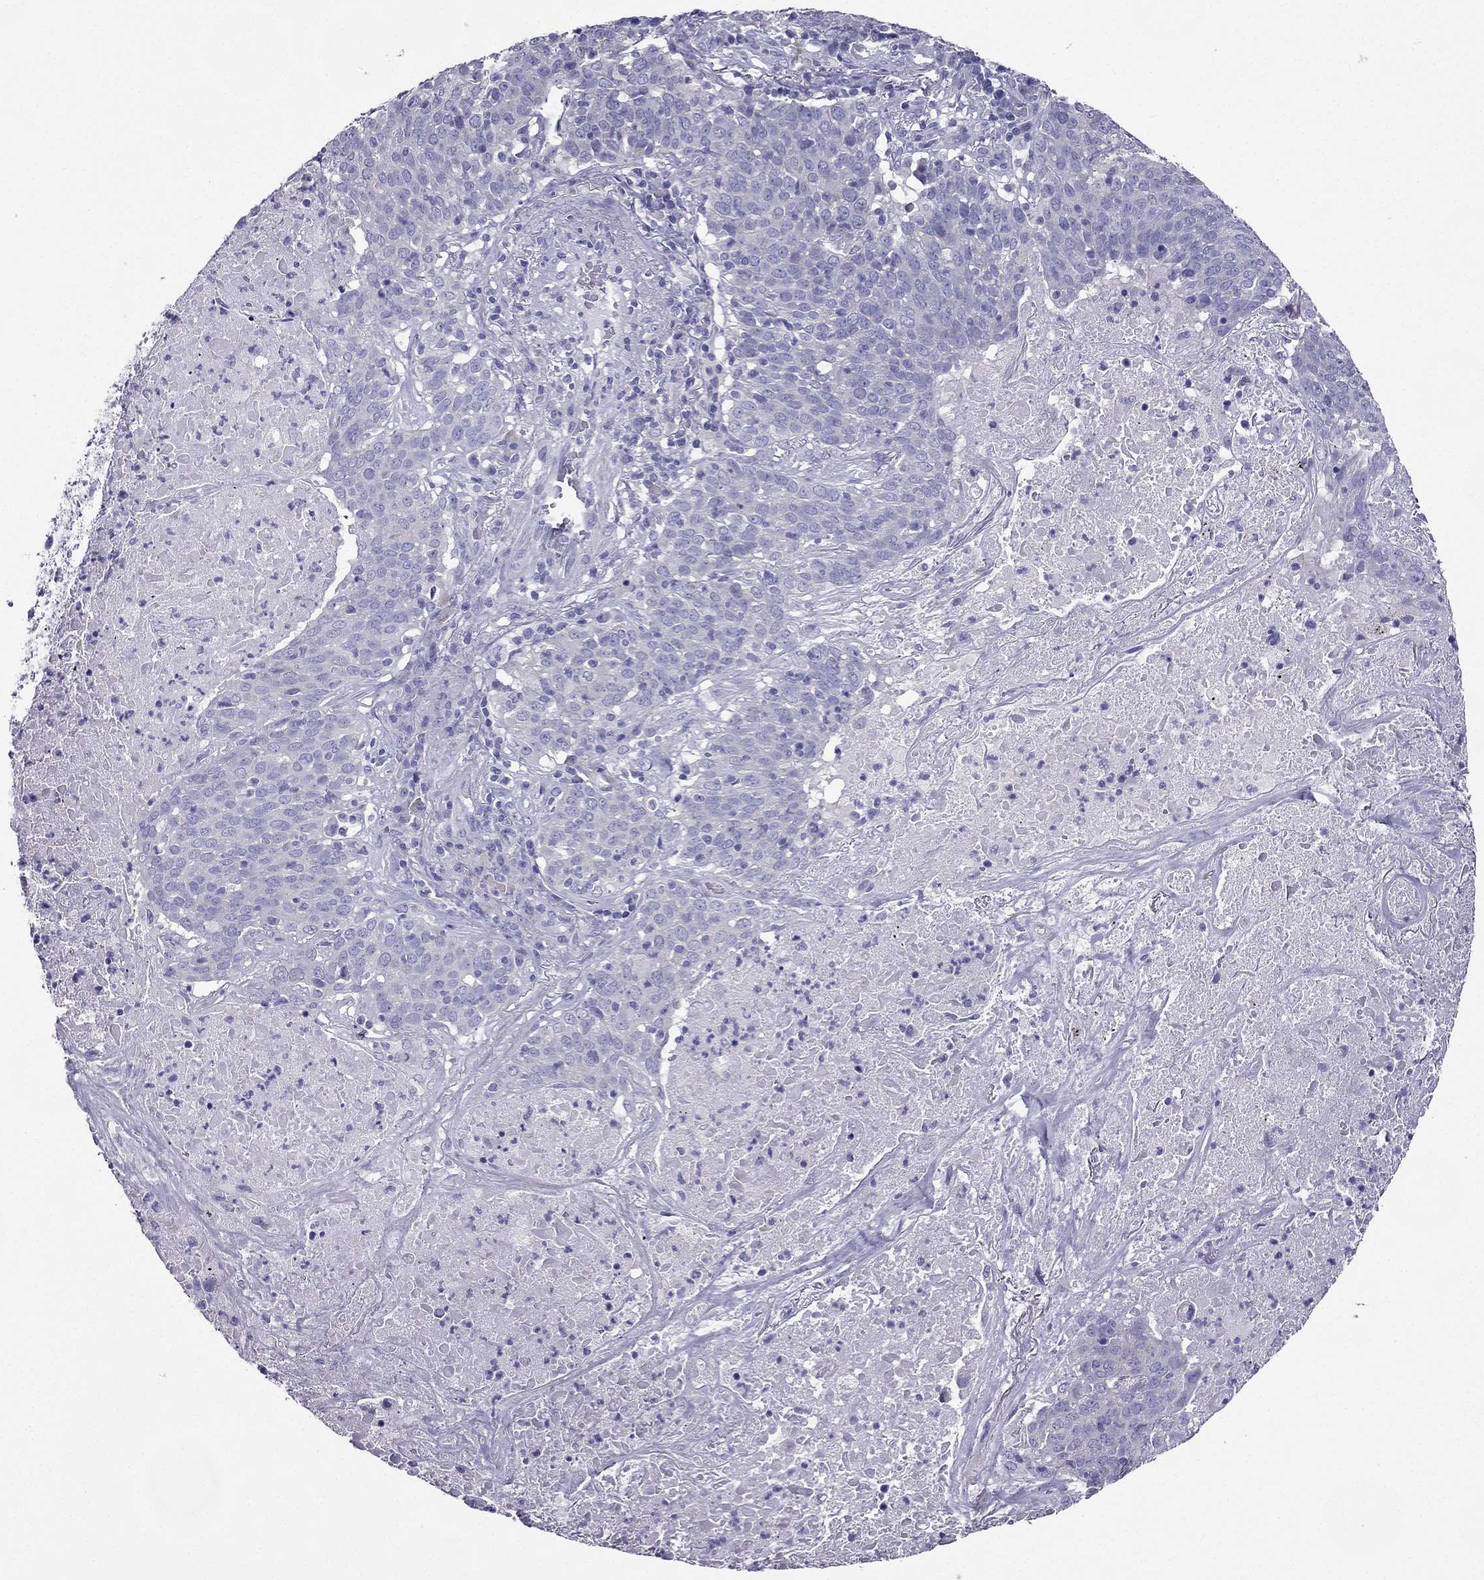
{"staining": {"intensity": "negative", "quantity": "none", "location": "none"}, "tissue": "lung cancer", "cell_type": "Tumor cells", "image_type": "cancer", "snomed": [{"axis": "morphology", "description": "Squamous cell carcinoma, NOS"}, {"axis": "topography", "description": "Lung"}], "caption": "A photomicrograph of squamous cell carcinoma (lung) stained for a protein displays no brown staining in tumor cells. (DAB immunohistochemistry with hematoxylin counter stain).", "gene": "ZNF541", "patient": {"sex": "male", "age": 82}}